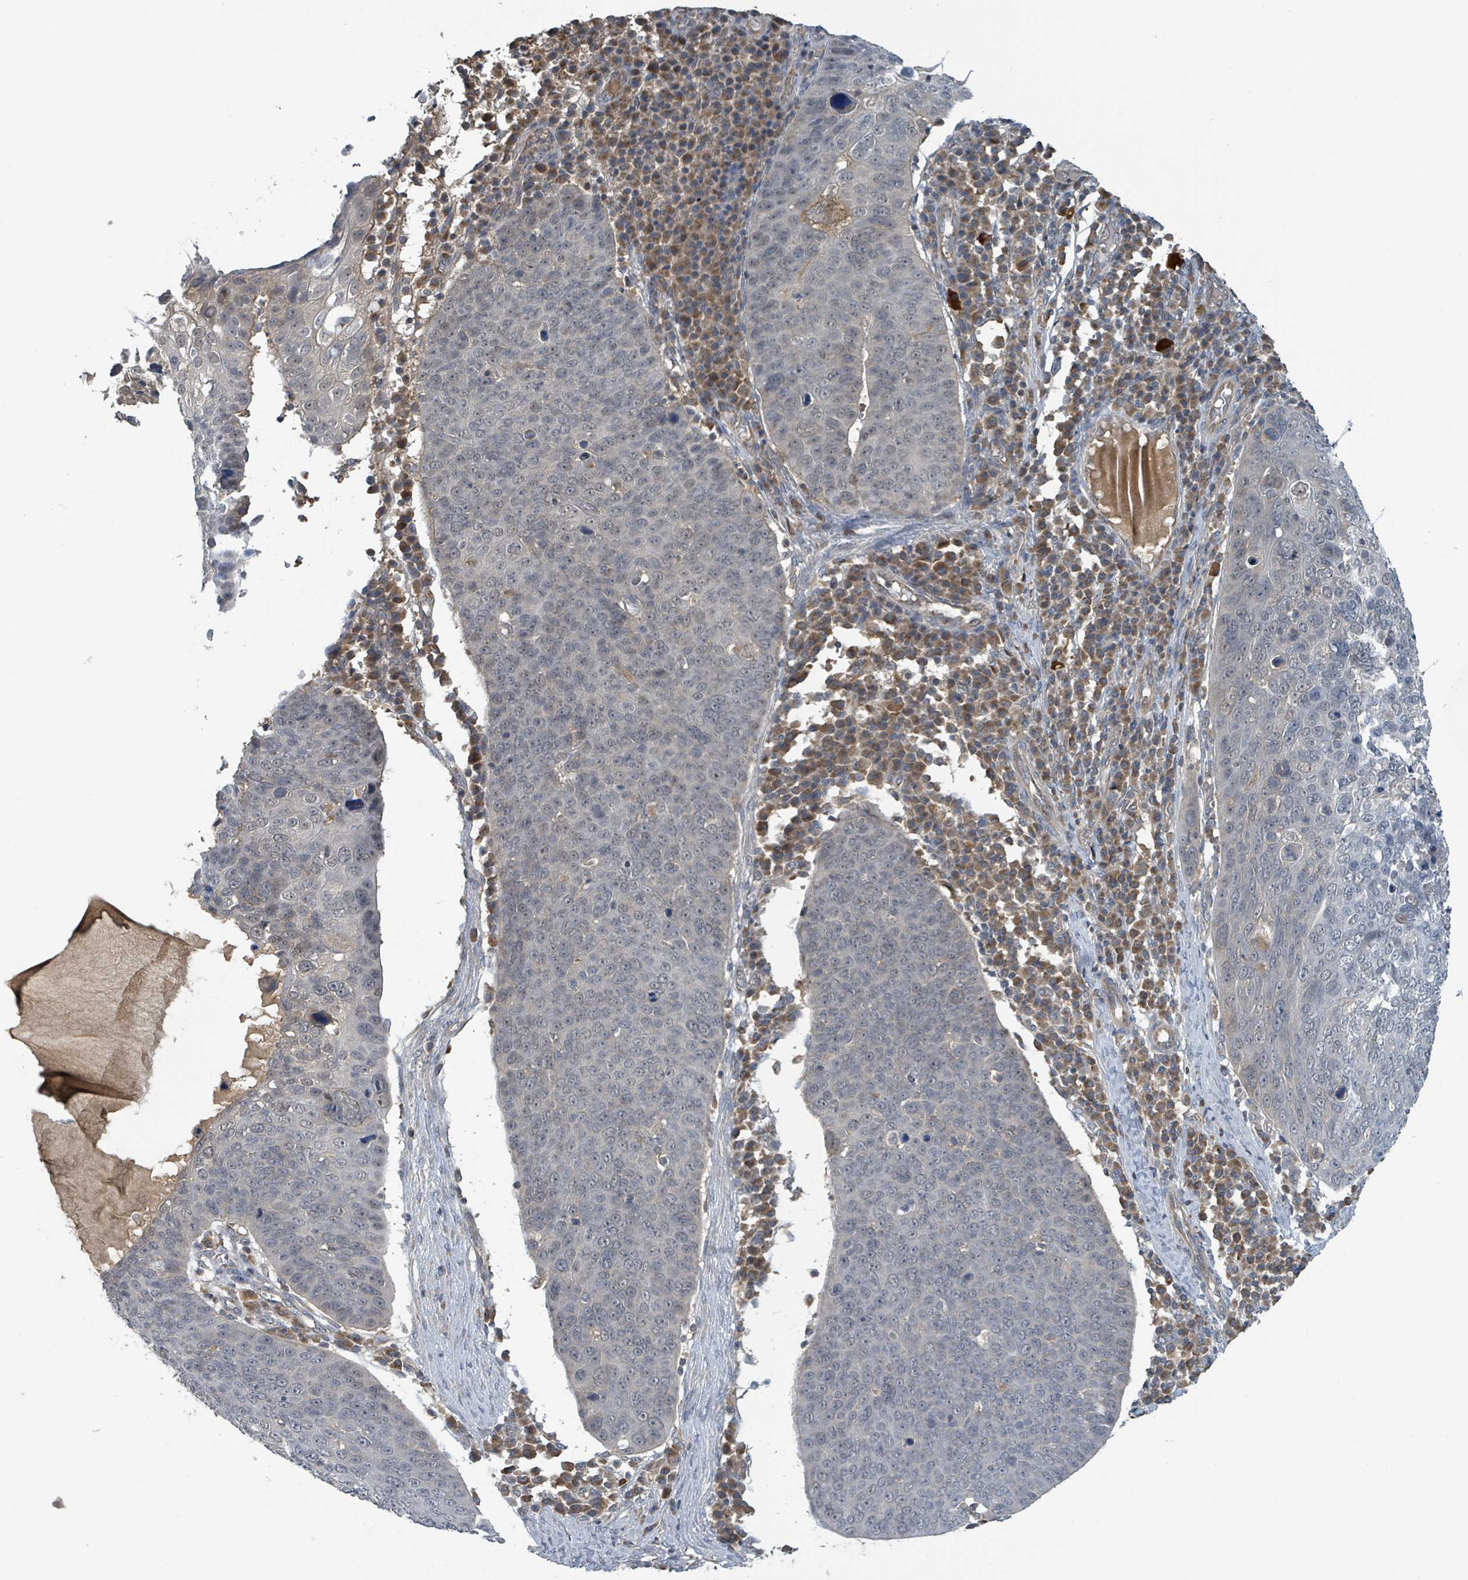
{"staining": {"intensity": "negative", "quantity": "none", "location": "none"}, "tissue": "skin cancer", "cell_type": "Tumor cells", "image_type": "cancer", "snomed": [{"axis": "morphology", "description": "Squamous cell carcinoma, NOS"}, {"axis": "topography", "description": "Skin"}], "caption": "Photomicrograph shows no protein positivity in tumor cells of skin squamous cell carcinoma tissue. Nuclei are stained in blue.", "gene": "CCDC121", "patient": {"sex": "male", "age": 71}}